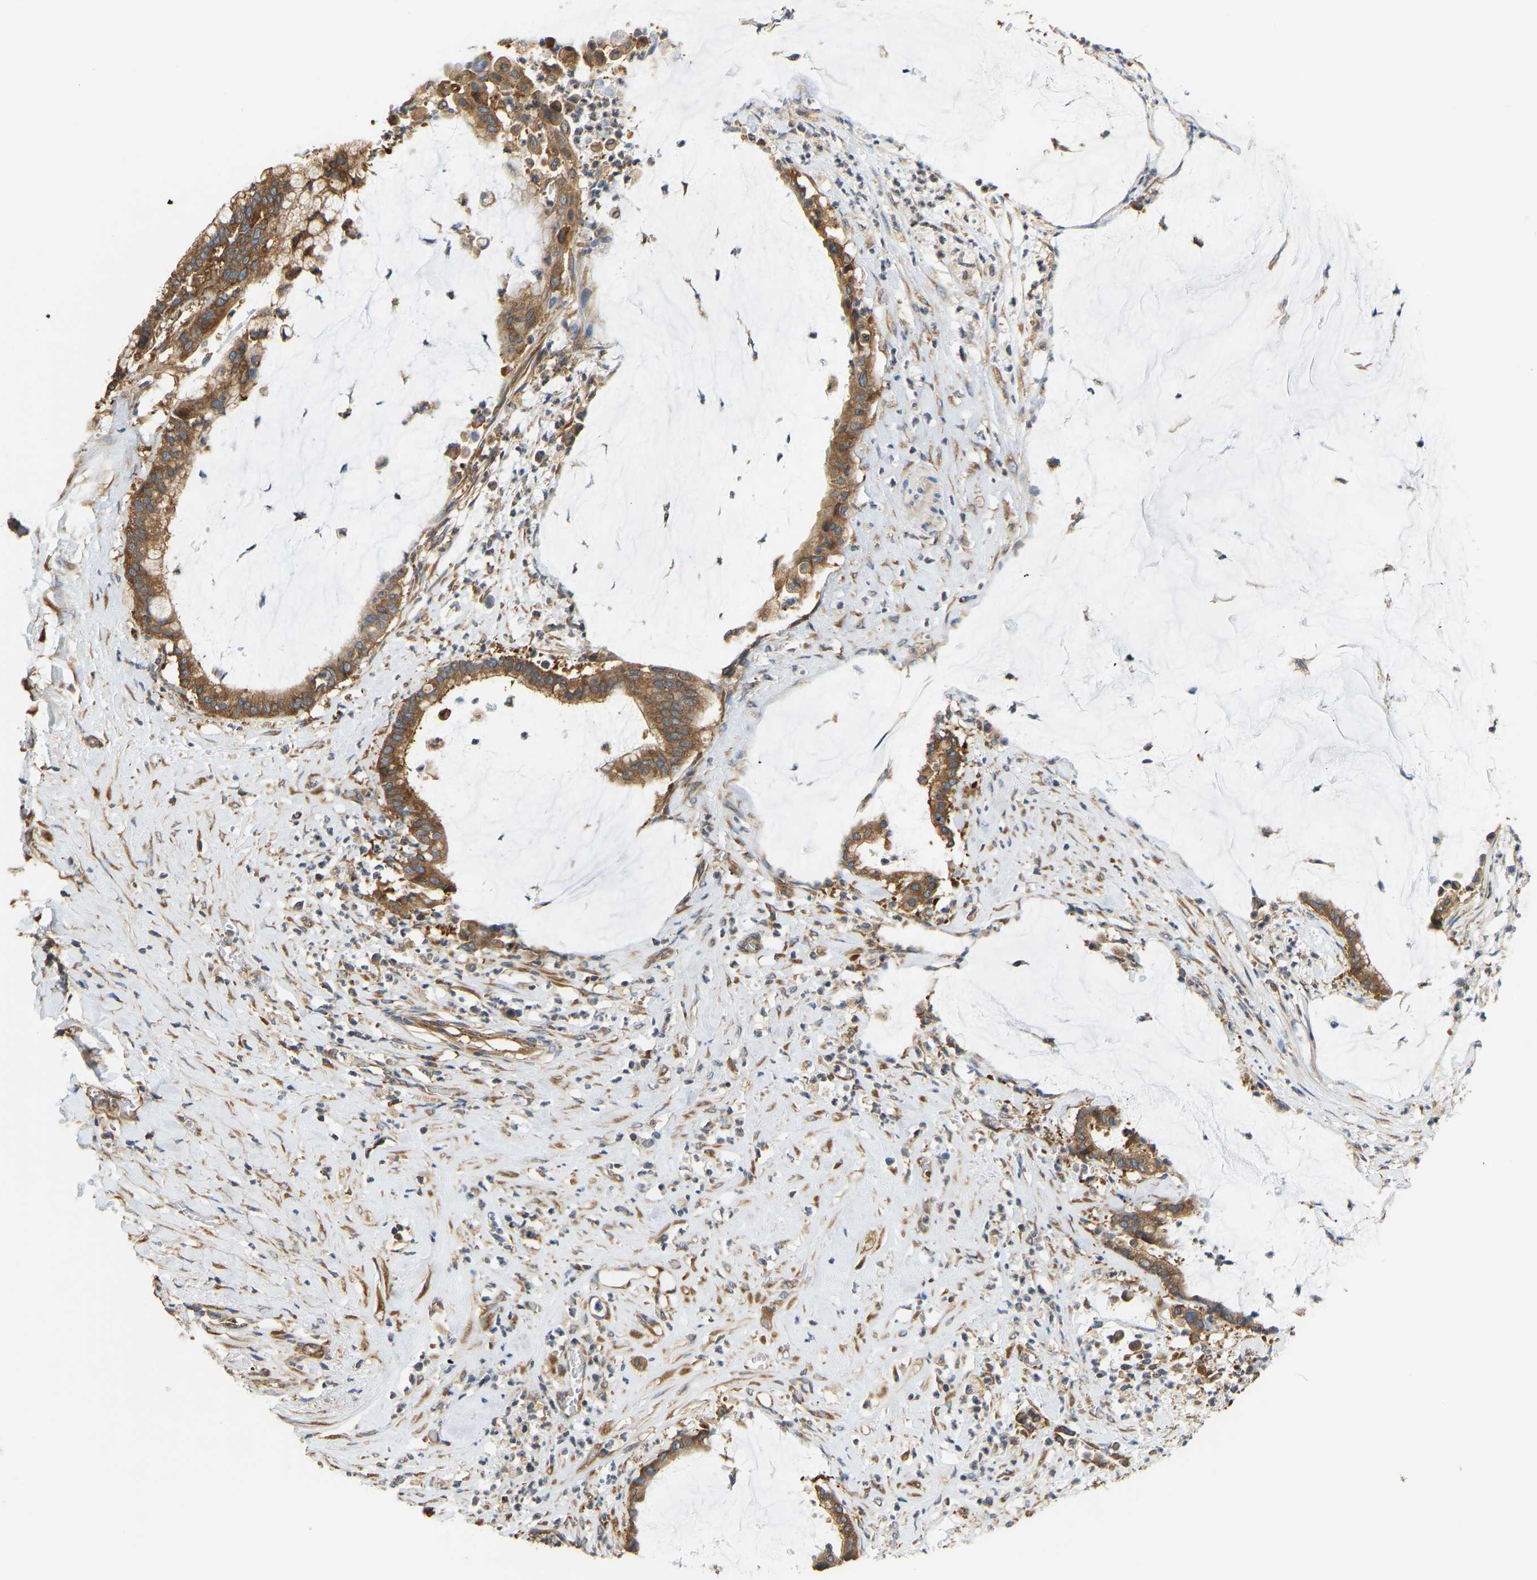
{"staining": {"intensity": "moderate", "quantity": ">75%", "location": "cytoplasmic/membranous"}, "tissue": "pancreatic cancer", "cell_type": "Tumor cells", "image_type": "cancer", "snomed": [{"axis": "morphology", "description": "Adenocarcinoma, NOS"}, {"axis": "topography", "description": "Pancreas"}], "caption": "Immunohistochemistry (IHC) of pancreatic cancer (adenocarcinoma) shows medium levels of moderate cytoplasmic/membranous staining in about >75% of tumor cells.", "gene": "RPS6KB2", "patient": {"sex": "male", "age": 41}}